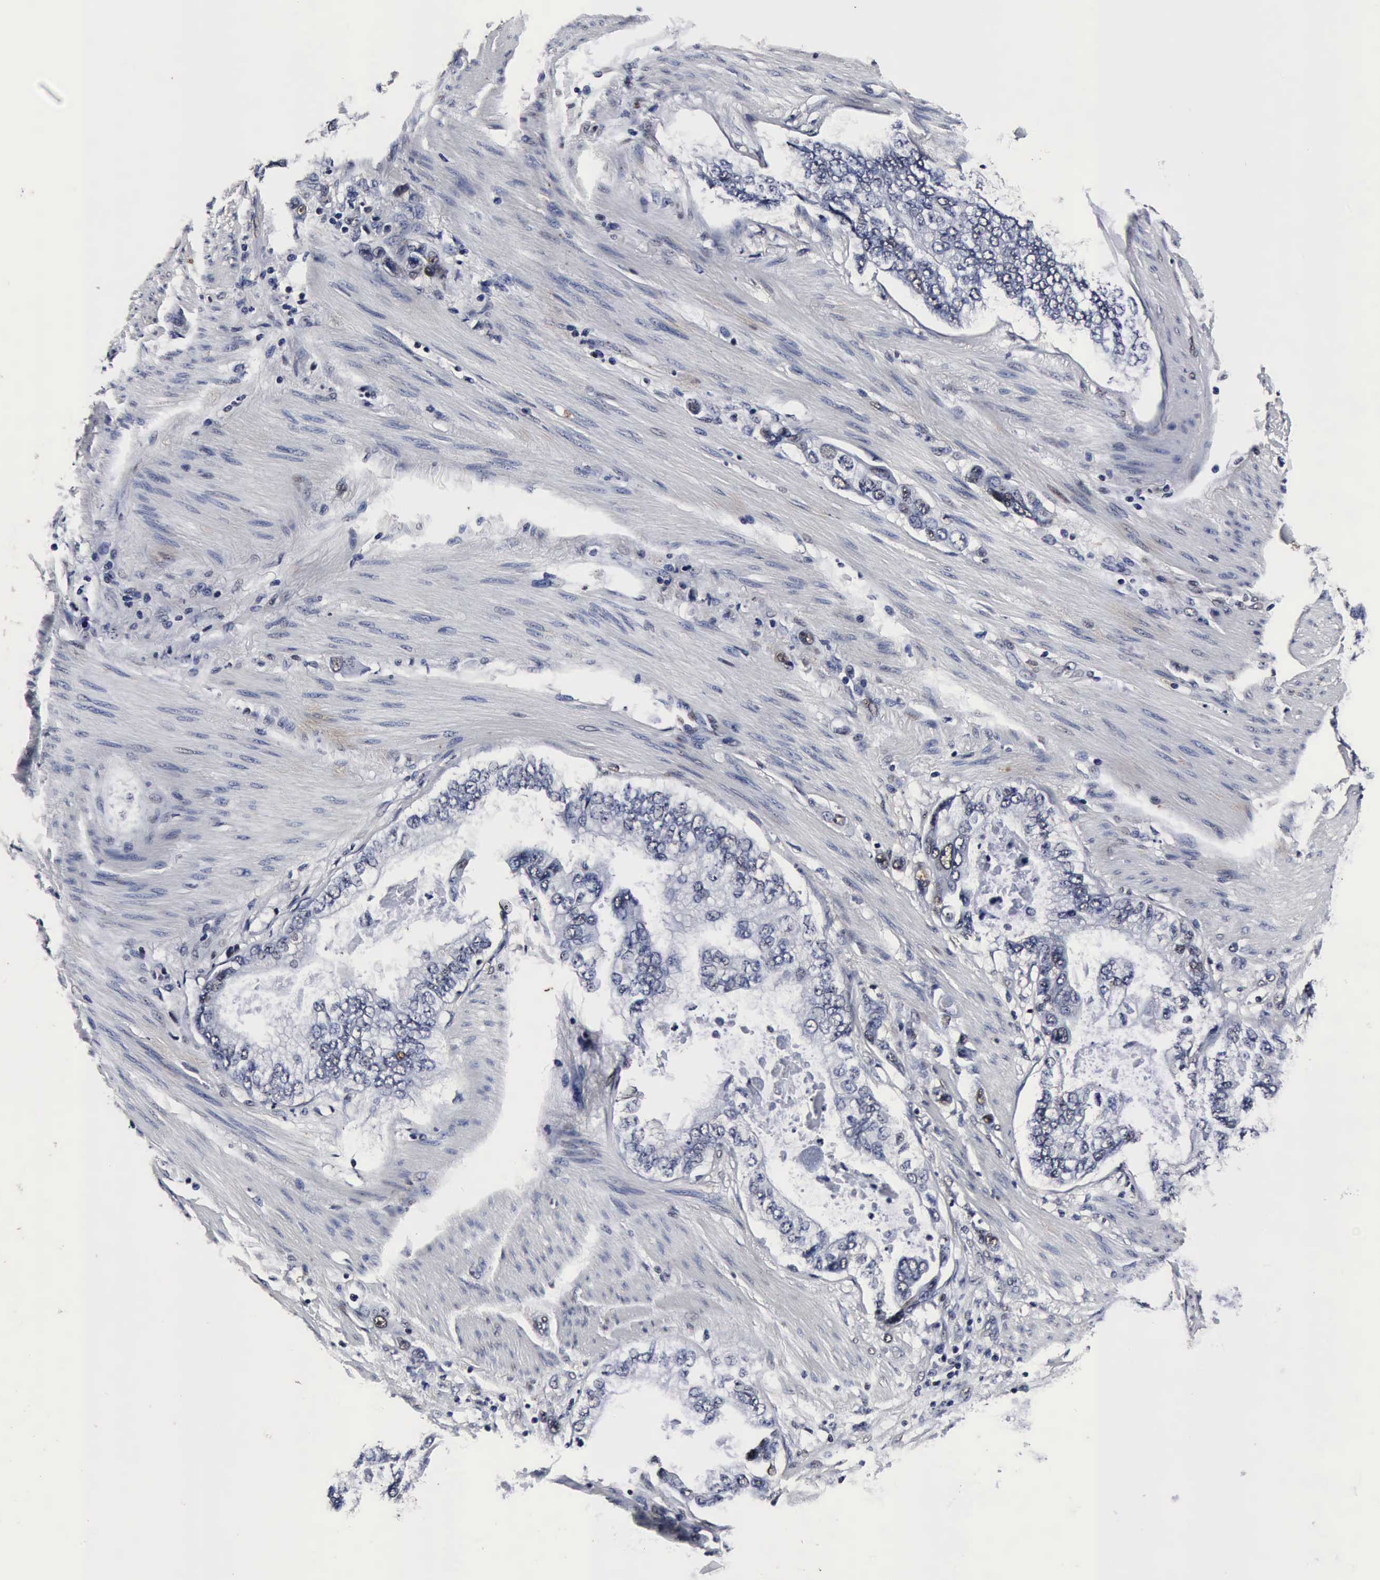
{"staining": {"intensity": "negative", "quantity": "none", "location": "none"}, "tissue": "stomach cancer", "cell_type": "Tumor cells", "image_type": "cancer", "snomed": [{"axis": "morphology", "description": "Adenocarcinoma, NOS"}, {"axis": "topography", "description": "Pancreas"}, {"axis": "topography", "description": "Stomach, upper"}], "caption": "High power microscopy histopathology image of an immunohistochemistry photomicrograph of stomach cancer (adenocarcinoma), revealing no significant positivity in tumor cells. (DAB immunohistochemistry (IHC), high magnification).", "gene": "UBC", "patient": {"sex": "male", "age": 77}}